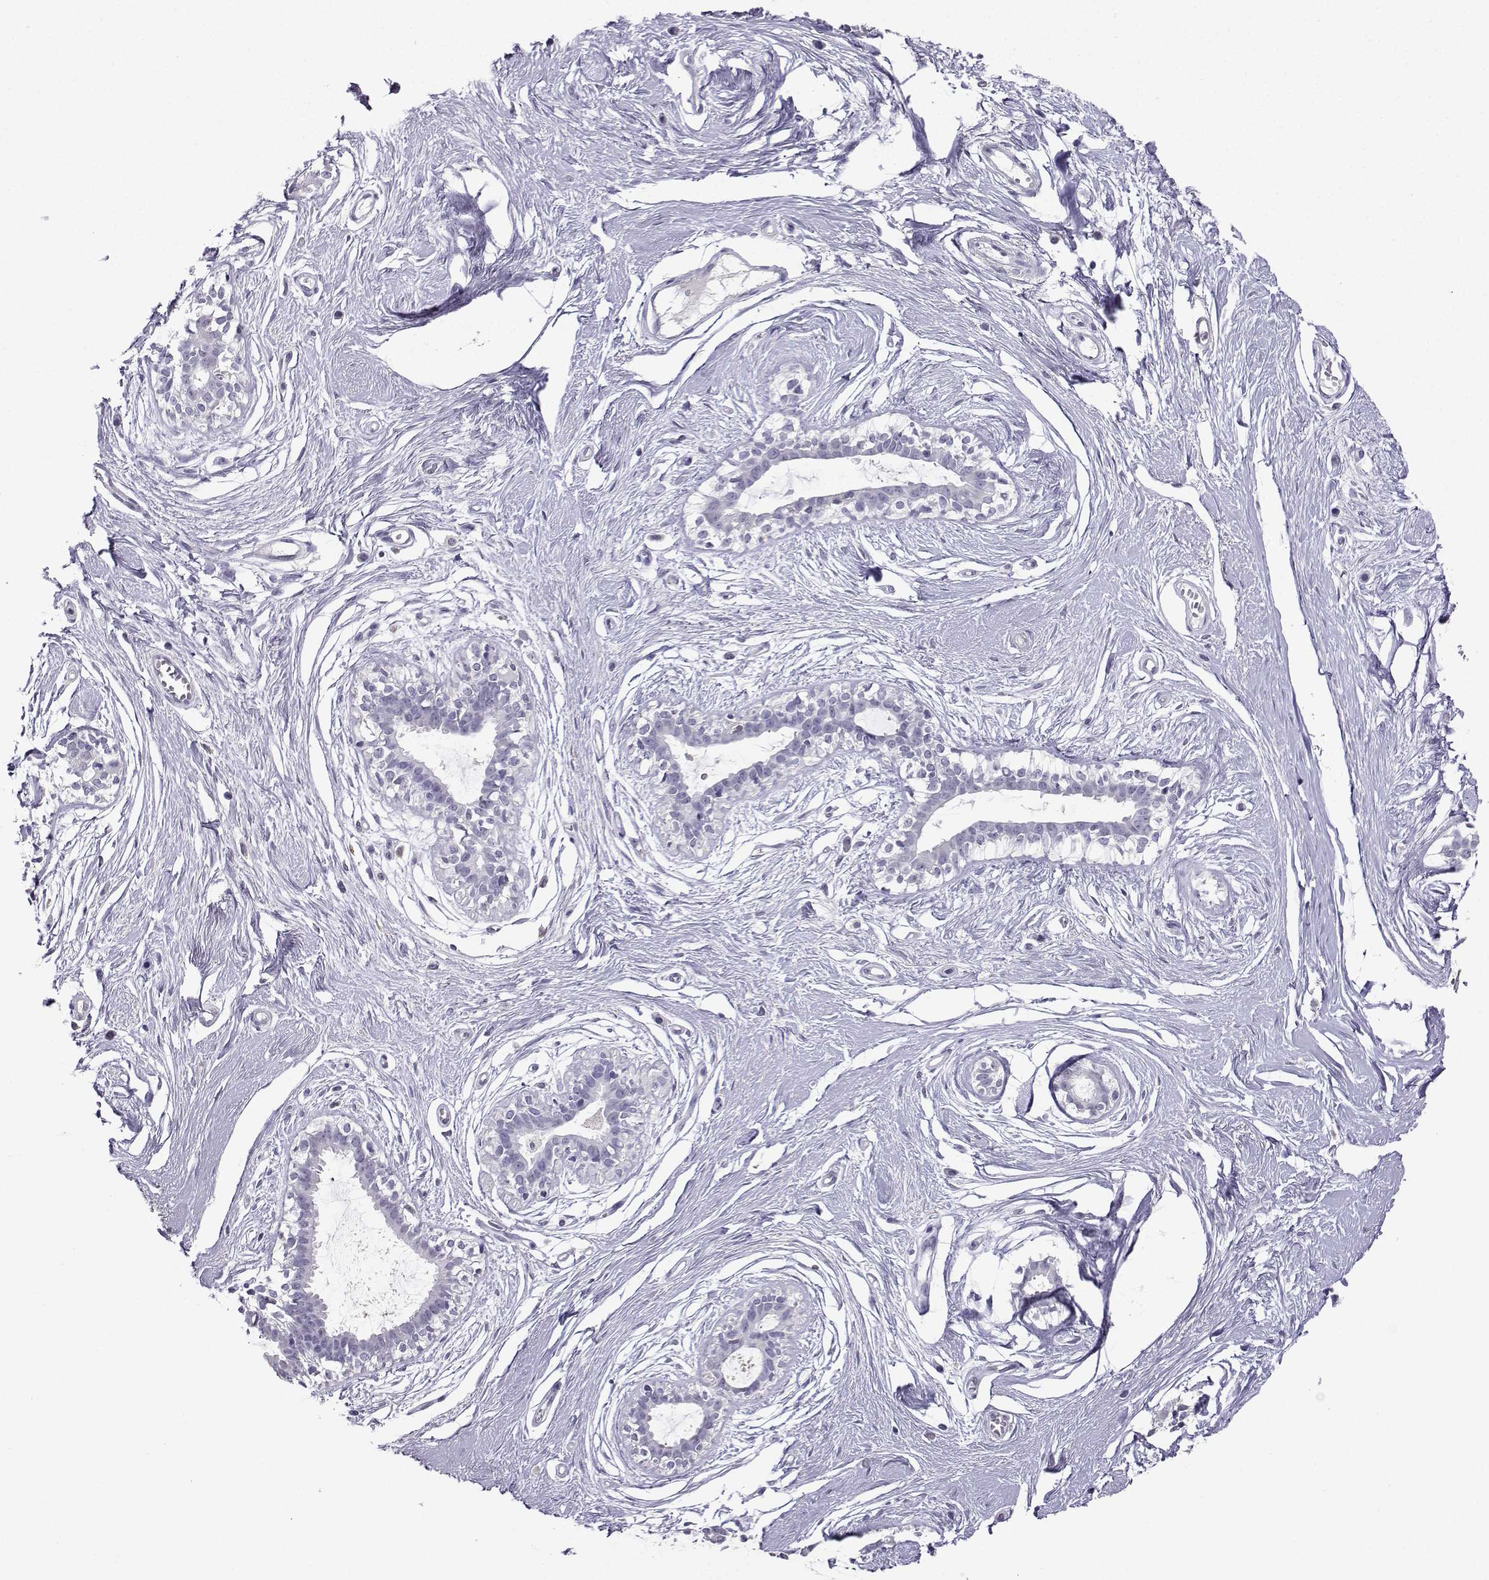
{"staining": {"intensity": "negative", "quantity": "none", "location": "none"}, "tissue": "breast", "cell_type": "Adipocytes", "image_type": "normal", "snomed": [{"axis": "morphology", "description": "Normal tissue, NOS"}, {"axis": "topography", "description": "Breast"}], "caption": "Micrograph shows no protein positivity in adipocytes of normal breast. (Stains: DAB (3,3'-diaminobenzidine) immunohistochemistry with hematoxylin counter stain, Microscopy: brightfield microscopy at high magnification).", "gene": "TBR1", "patient": {"sex": "female", "age": 49}}